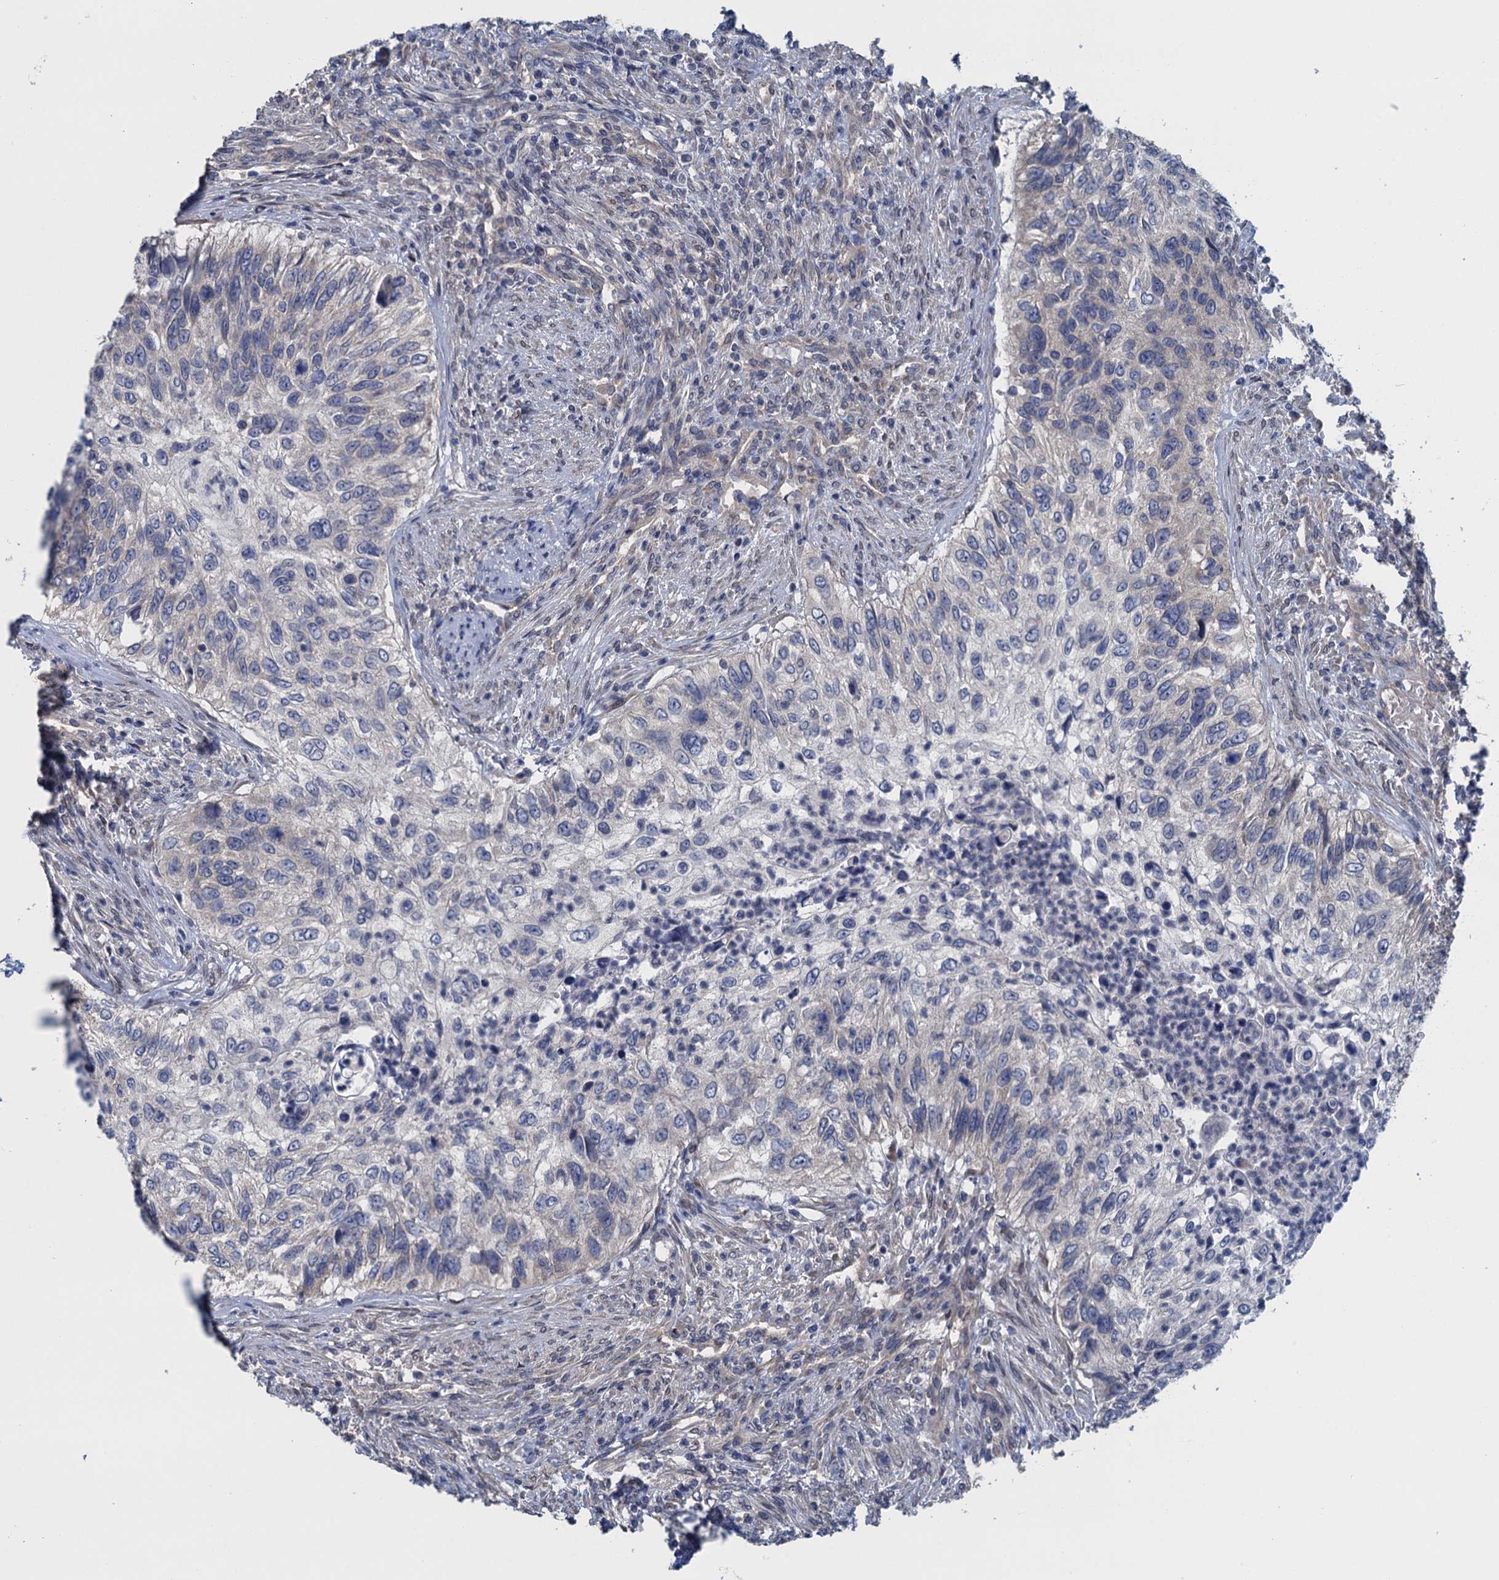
{"staining": {"intensity": "negative", "quantity": "none", "location": "none"}, "tissue": "urothelial cancer", "cell_type": "Tumor cells", "image_type": "cancer", "snomed": [{"axis": "morphology", "description": "Urothelial carcinoma, High grade"}, {"axis": "topography", "description": "Urinary bladder"}], "caption": "Tumor cells are negative for brown protein staining in high-grade urothelial carcinoma. Nuclei are stained in blue.", "gene": "CTU2", "patient": {"sex": "female", "age": 60}}